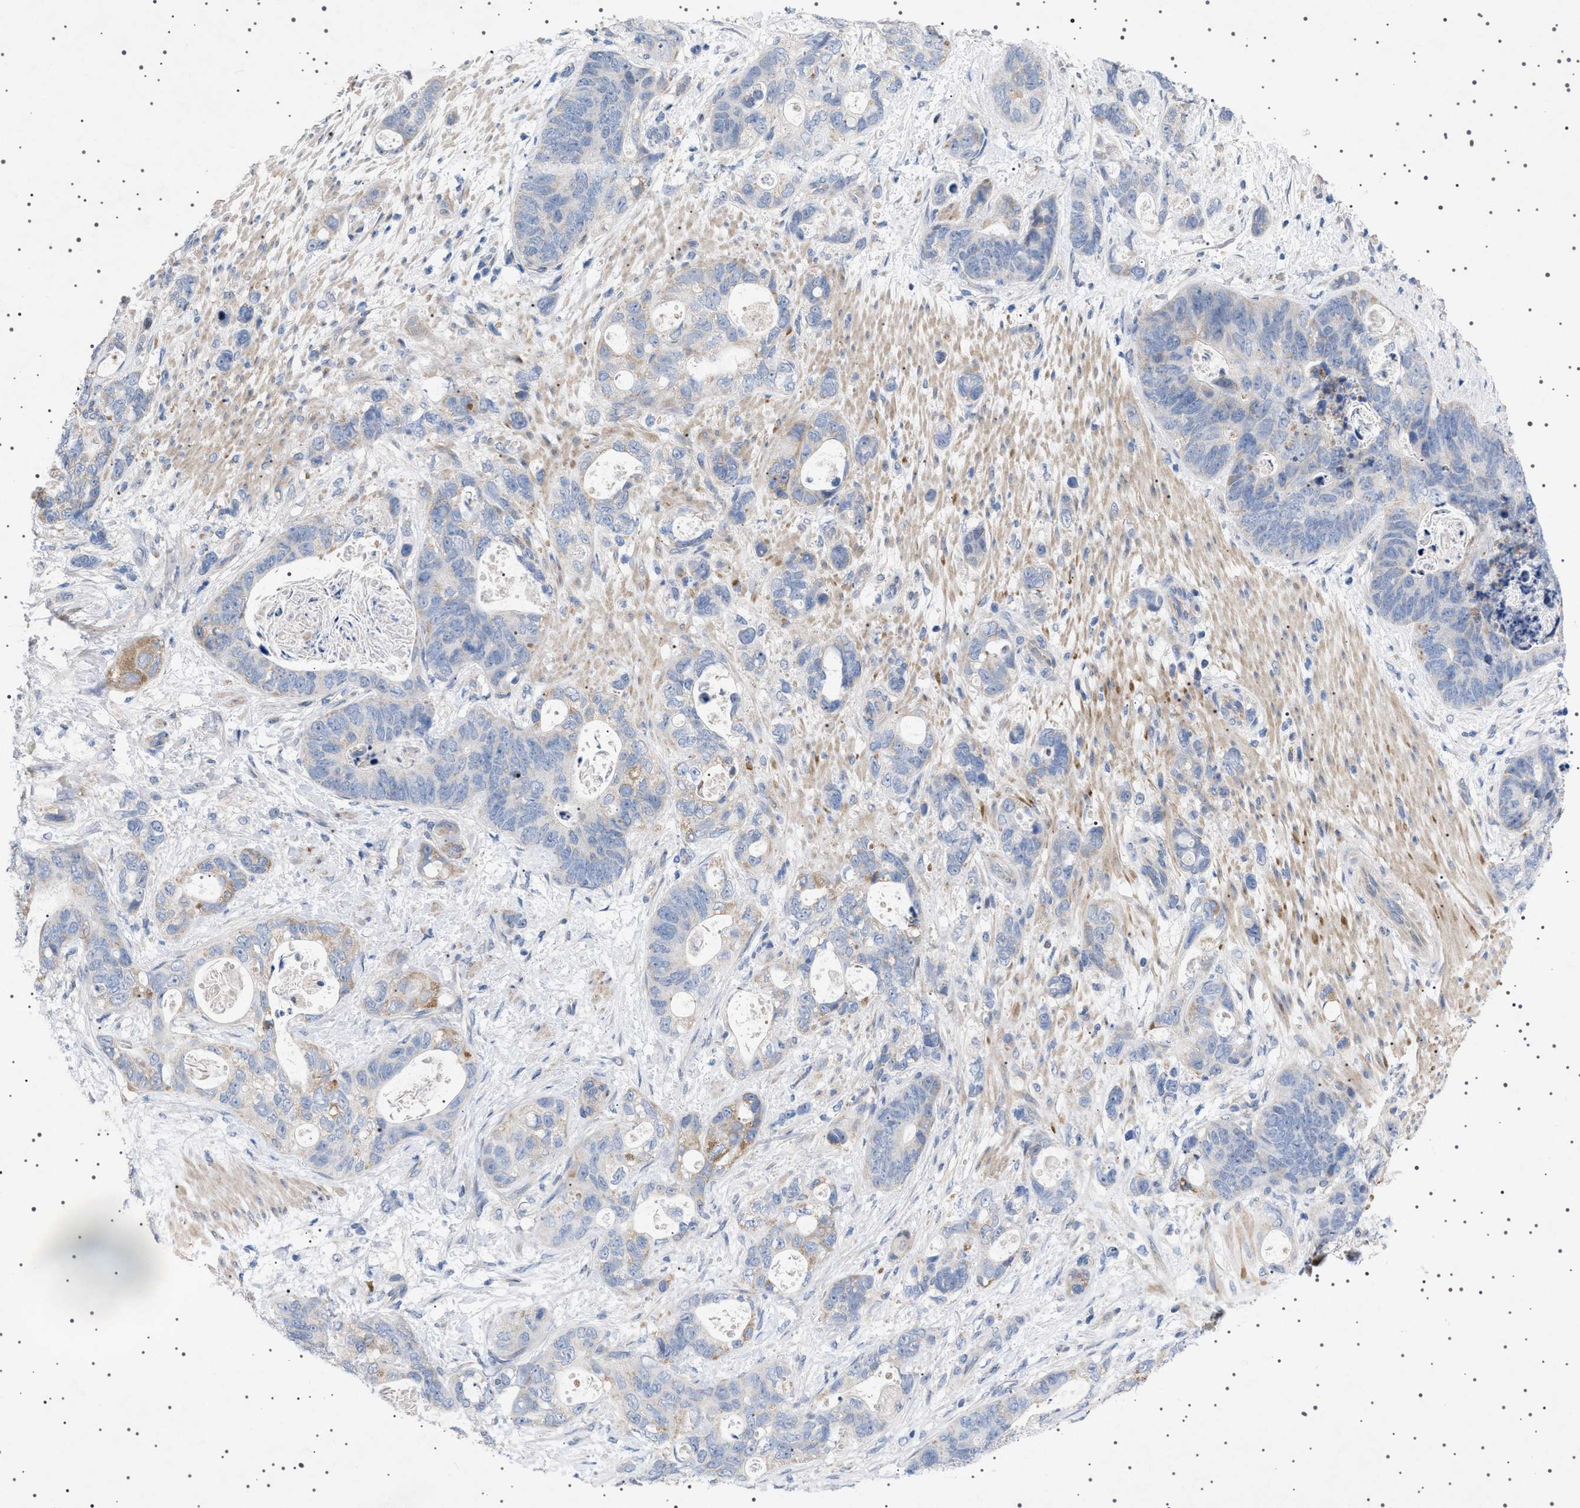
{"staining": {"intensity": "weak", "quantity": "<25%", "location": "cytoplasmic/membranous"}, "tissue": "stomach cancer", "cell_type": "Tumor cells", "image_type": "cancer", "snomed": [{"axis": "morphology", "description": "Normal tissue, NOS"}, {"axis": "morphology", "description": "Adenocarcinoma, NOS"}, {"axis": "topography", "description": "Stomach"}], "caption": "A micrograph of human stomach adenocarcinoma is negative for staining in tumor cells.", "gene": "HTR1A", "patient": {"sex": "female", "age": 89}}